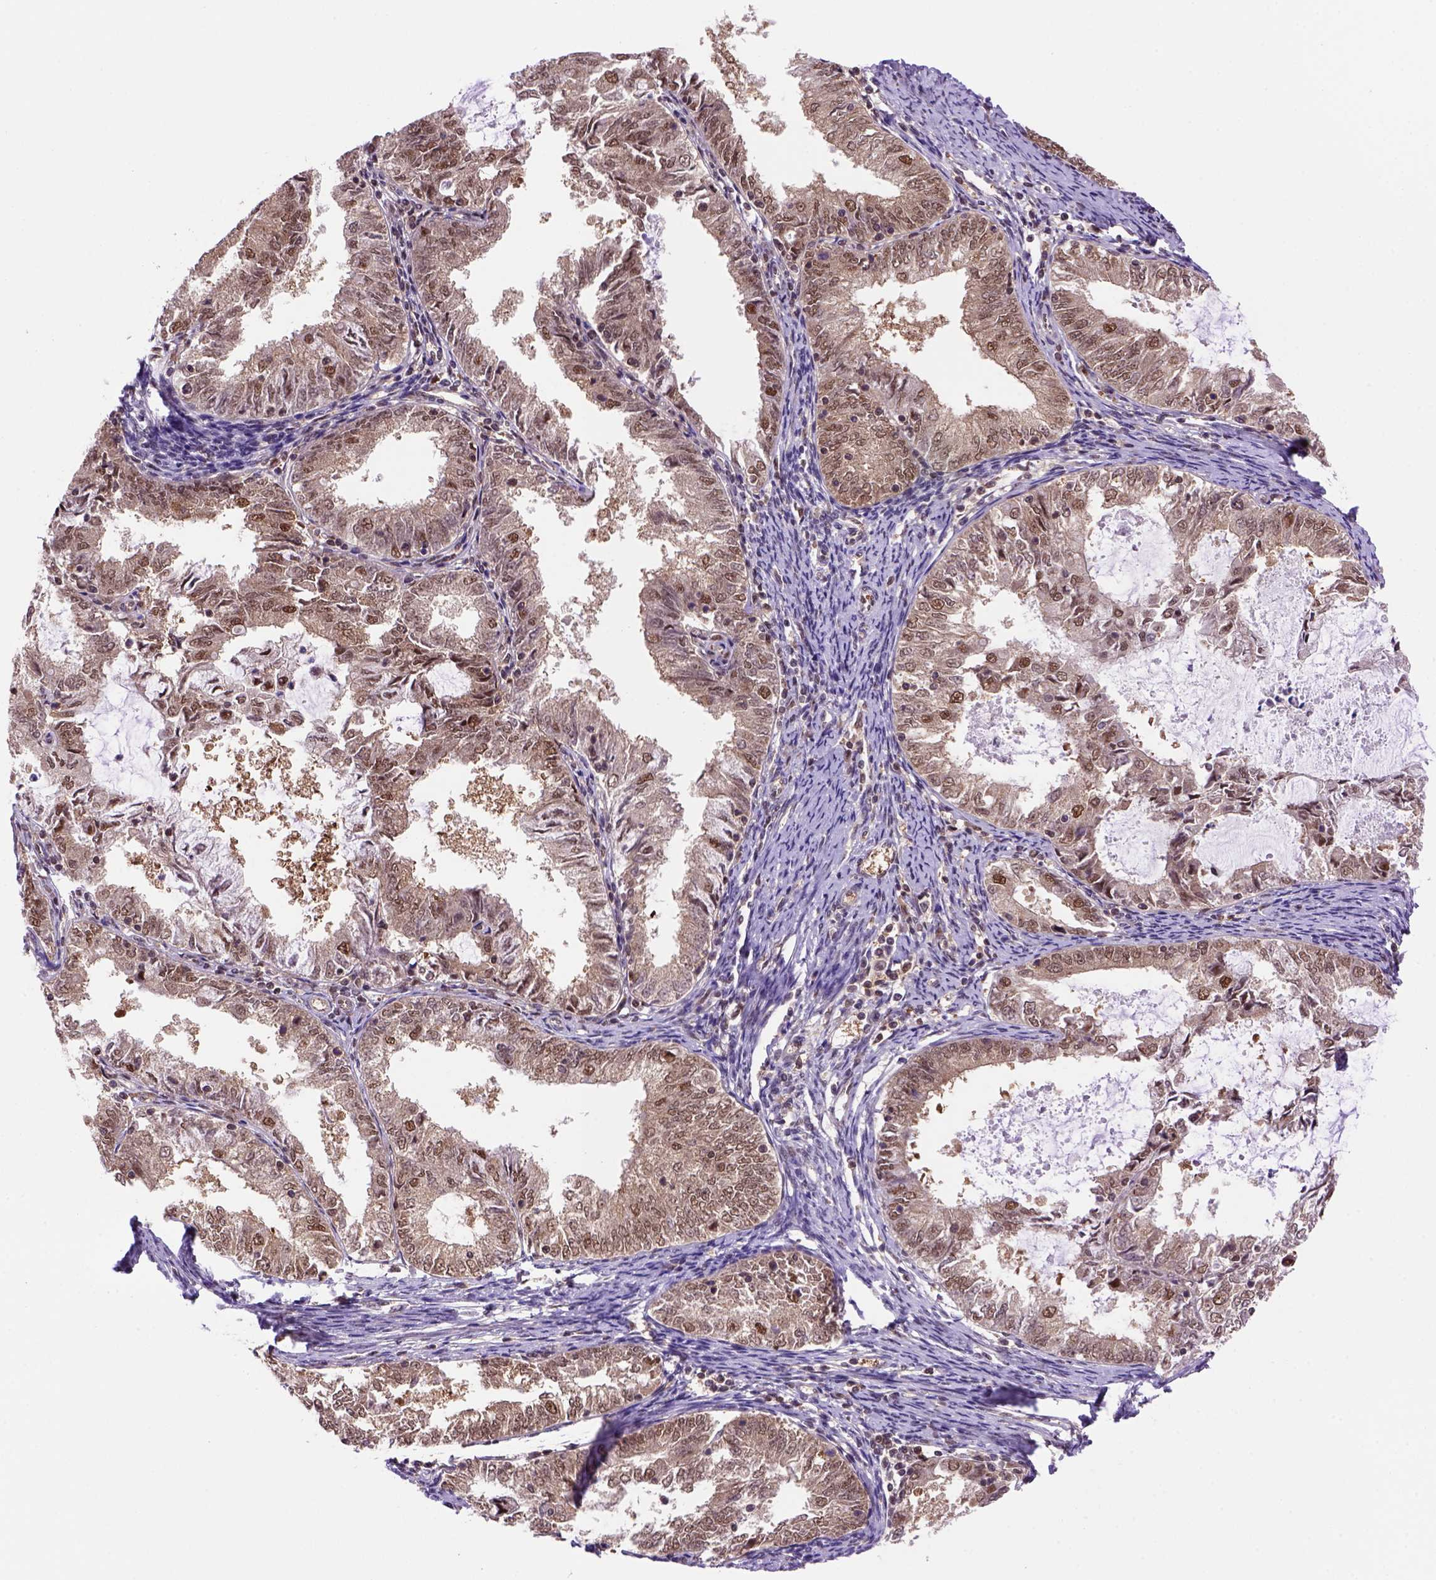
{"staining": {"intensity": "moderate", "quantity": ">75%", "location": "cytoplasmic/membranous,nuclear"}, "tissue": "endometrial cancer", "cell_type": "Tumor cells", "image_type": "cancer", "snomed": [{"axis": "morphology", "description": "Adenocarcinoma, NOS"}, {"axis": "topography", "description": "Endometrium"}], "caption": "Immunohistochemistry (IHC) (DAB (3,3'-diaminobenzidine)) staining of endometrial cancer (adenocarcinoma) displays moderate cytoplasmic/membranous and nuclear protein positivity in approximately >75% of tumor cells.", "gene": "PSMC2", "patient": {"sex": "female", "age": 57}}